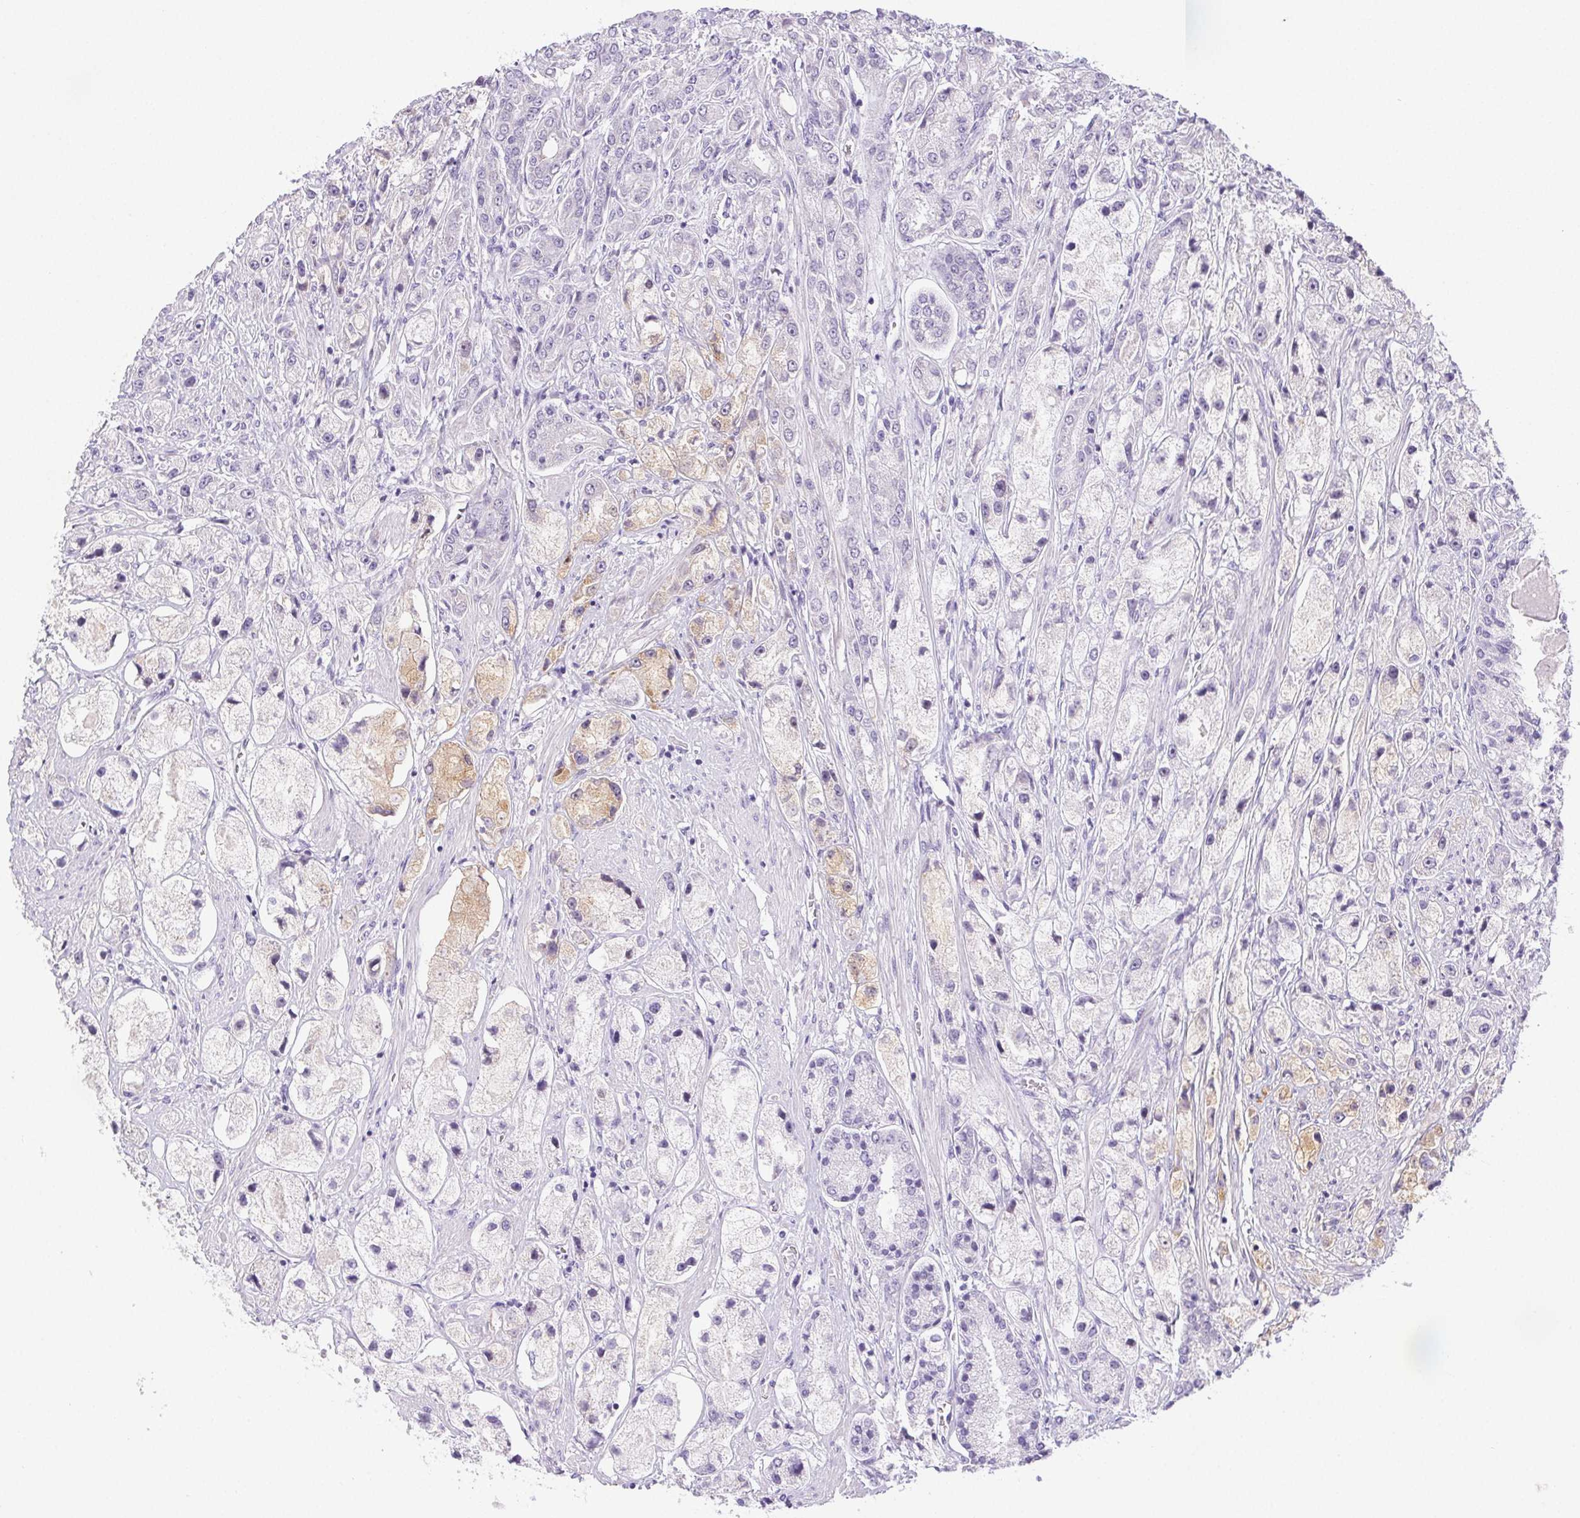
{"staining": {"intensity": "negative", "quantity": "none", "location": "none"}, "tissue": "prostate cancer", "cell_type": "Tumor cells", "image_type": "cancer", "snomed": [{"axis": "morphology", "description": "Adenocarcinoma, High grade"}, {"axis": "topography", "description": "Prostate"}], "caption": "Immunohistochemistry histopathology image of human prostate cancer stained for a protein (brown), which displays no staining in tumor cells.", "gene": "ST8SIA3", "patient": {"sex": "male", "age": 67}}